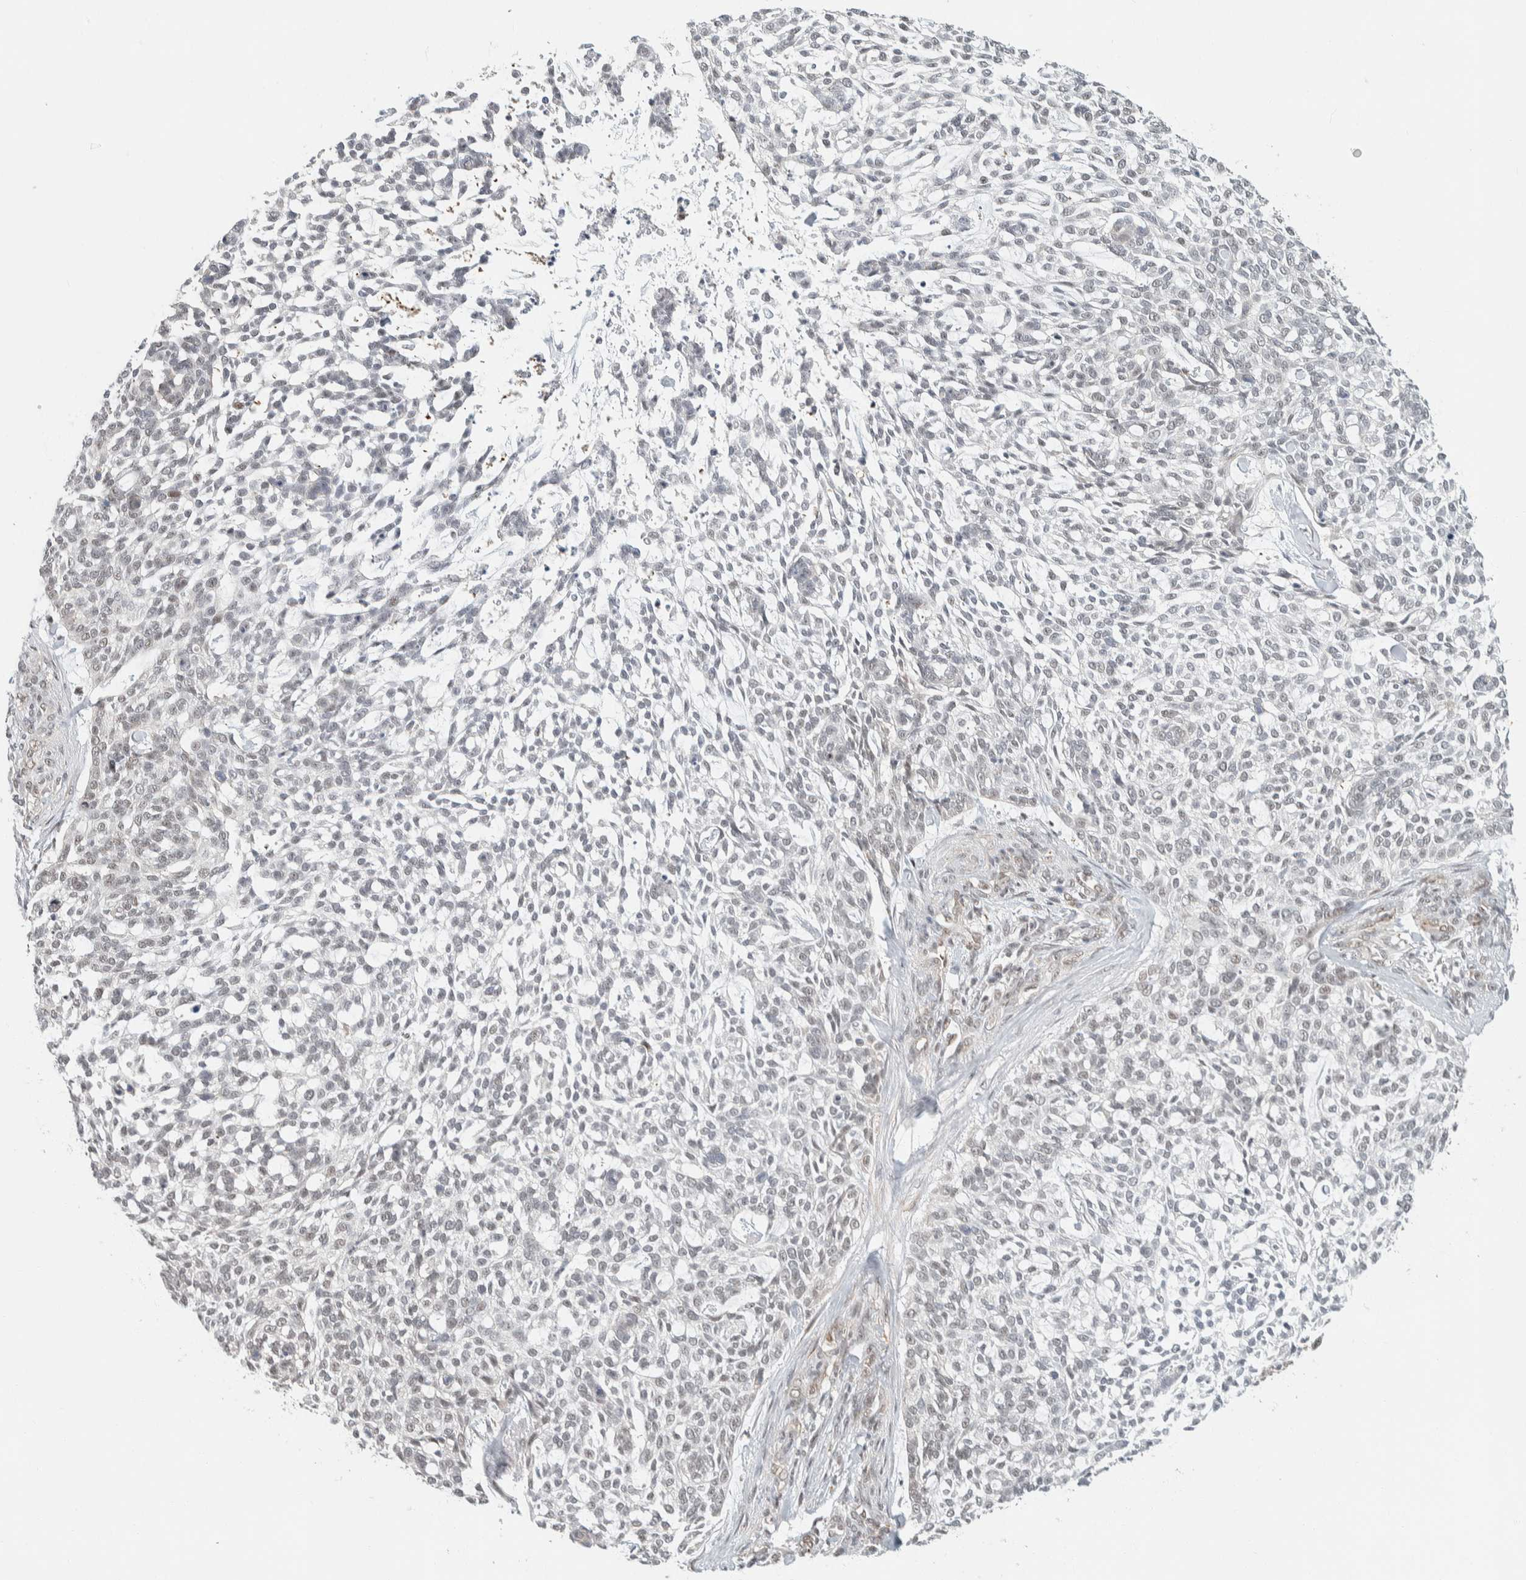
{"staining": {"intensity": "moderate", "quantity": "25%-75%", "location": "nuclear"}, "tissue": "skin cancer", "cell_type": "Tumor cells", "image_type": "cancer", "snomed": [{"axis": "morphology", "description": "Basal cell carcinoma"}, {"axis": "topography", "description": "Skin"}], "caption": "Human basal cell carcinoma (skin) stained for a protein (brown) exhibits moderate nuclear positive positivity in approximately 25%-75% of tumor cells.", "gene": "ZBTB2", "patient": {"sex": "female", "age": 64}}